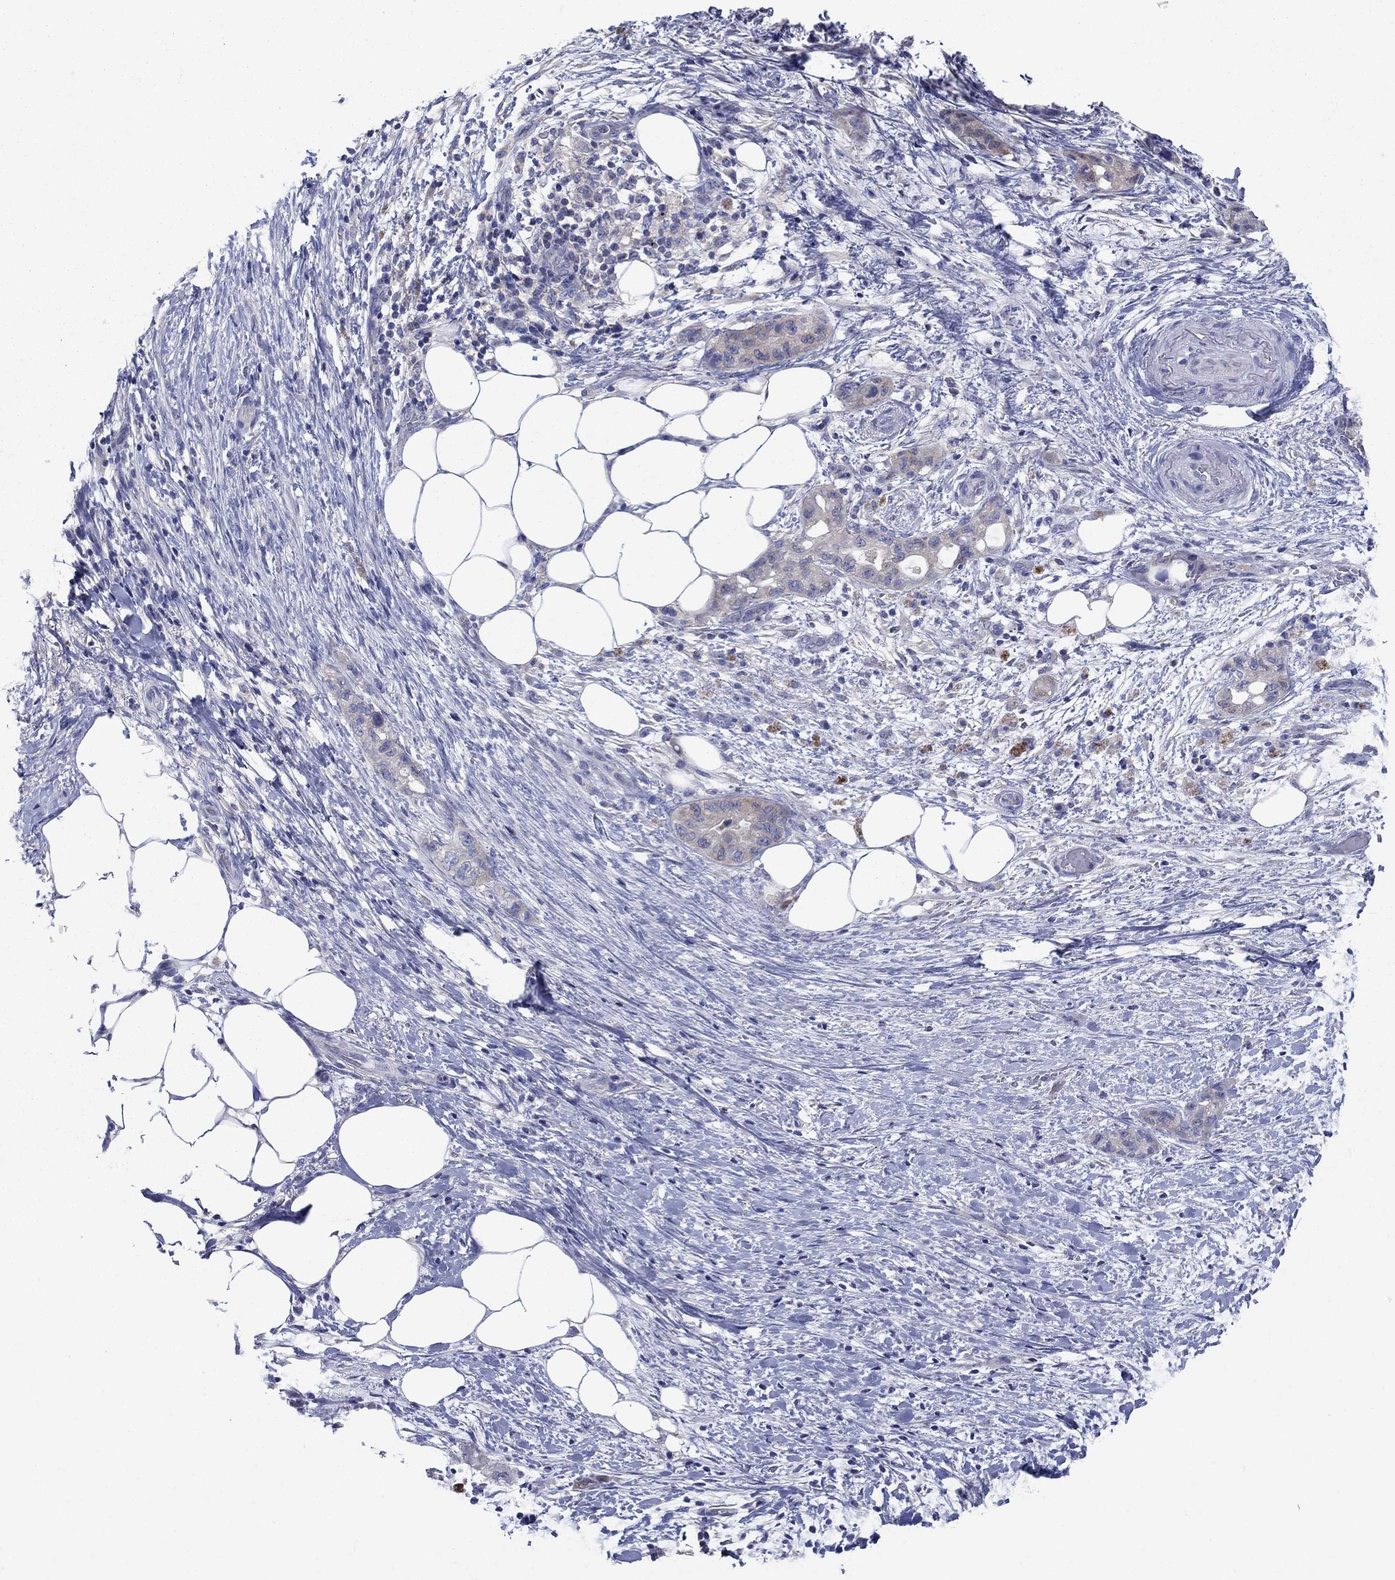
{"staining": {"intensity": "moderate", "quantity": ">75%", "location": "cytoplasmic/membranous"}, "tissue": "pancreatic cancer", "cell_type": "Tumor cells", "image_type": "cancer", "snomed": [{"axis": "morphology", "description": "Adenocarcinoma, NOS"}, {"axis": "topography", "description": "Pancreas"}], "caption": "About >75% of tumor cells in human pancreatic cancer (adenocarcinoma) display moderate cytoplasmic/membranous protein positivity as visualized by brown immunohistochemical staining.", "gene": "SULT2B1", "patient": {"sex": "female", "age": 72}}